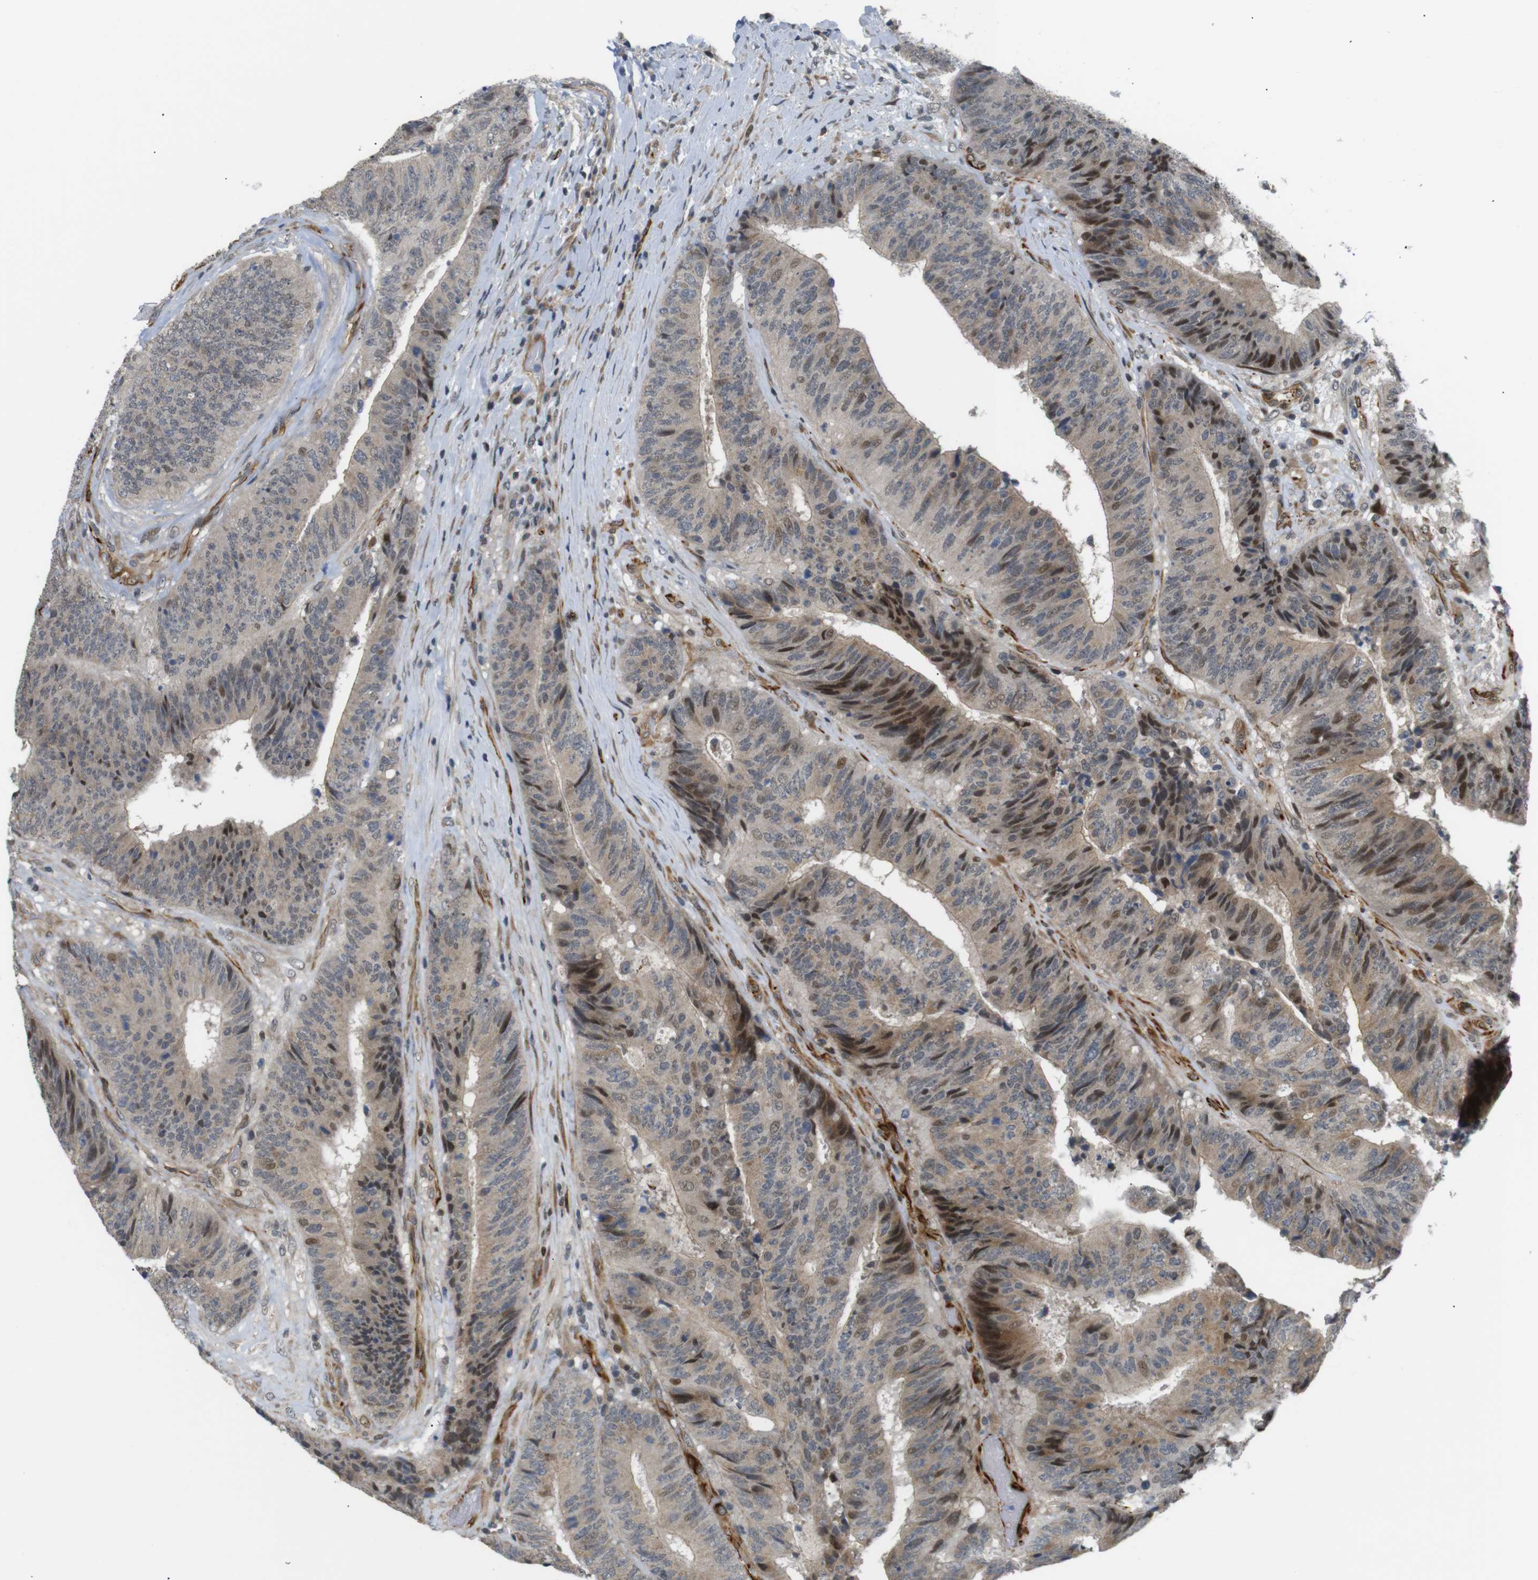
{"staining": {"intensity": "moderate", "quantity": "<25%", "location": "cytoplasmic/membranous,nuclear"}, "tissue": "colorectal cancer", "cell_type": "Tumor cells", "image_type": "cancer", "snomed": [{"axis": "morphology", "description": "Adenocarcinoma, NOS"}, {"axis": "topography", "description": "Rectum"}], "caption": "The image shows staining of colorectal cancer, revealing moderate cytoplasmic/membranous and nuclear protein positivity (brown color) within tumor cells.", "gene": "SYDE1", "patient": {"sex": "male", "age": 72}}